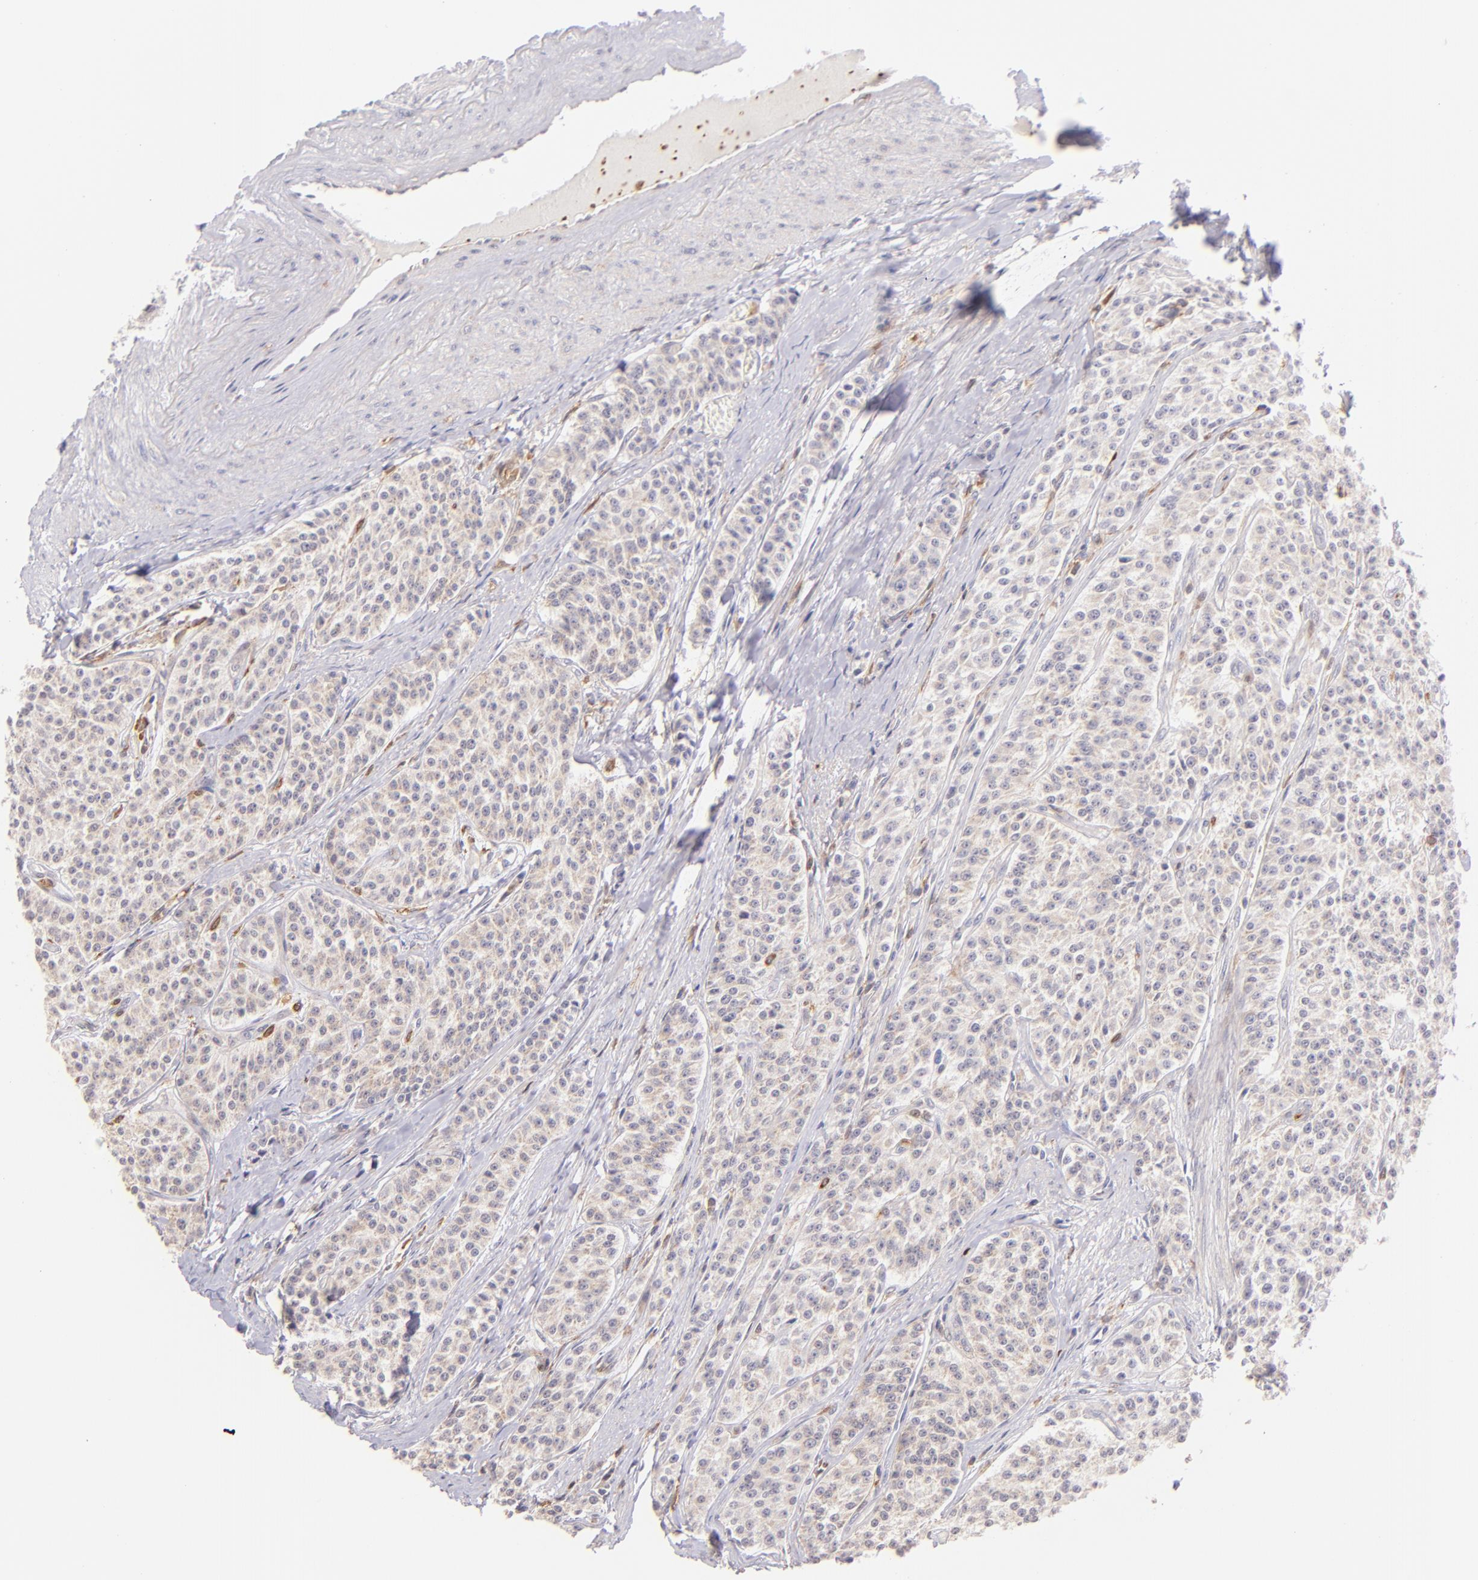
{"staining": {"intensity": "weak", "quantity": ">75%", "location": "cytoplasmic/membranous"}, "tissue": "carcinoid", "cell_type": "Tumor cells", "image_type": "cancer", "snomed": [{"axis": "morphology", "description": "Carcinoid, malignant, NOS"}, {"axis": "topography", "description": "Stomach"}], "caption": "There is low levels of weak cytoplasmic/membranous positivity in tumor cells of carcinoid, as demonstrated by immunohistochemical staining (brown color).", "gene": "BTK", "patient": {"sex": "female", "age": 76}}